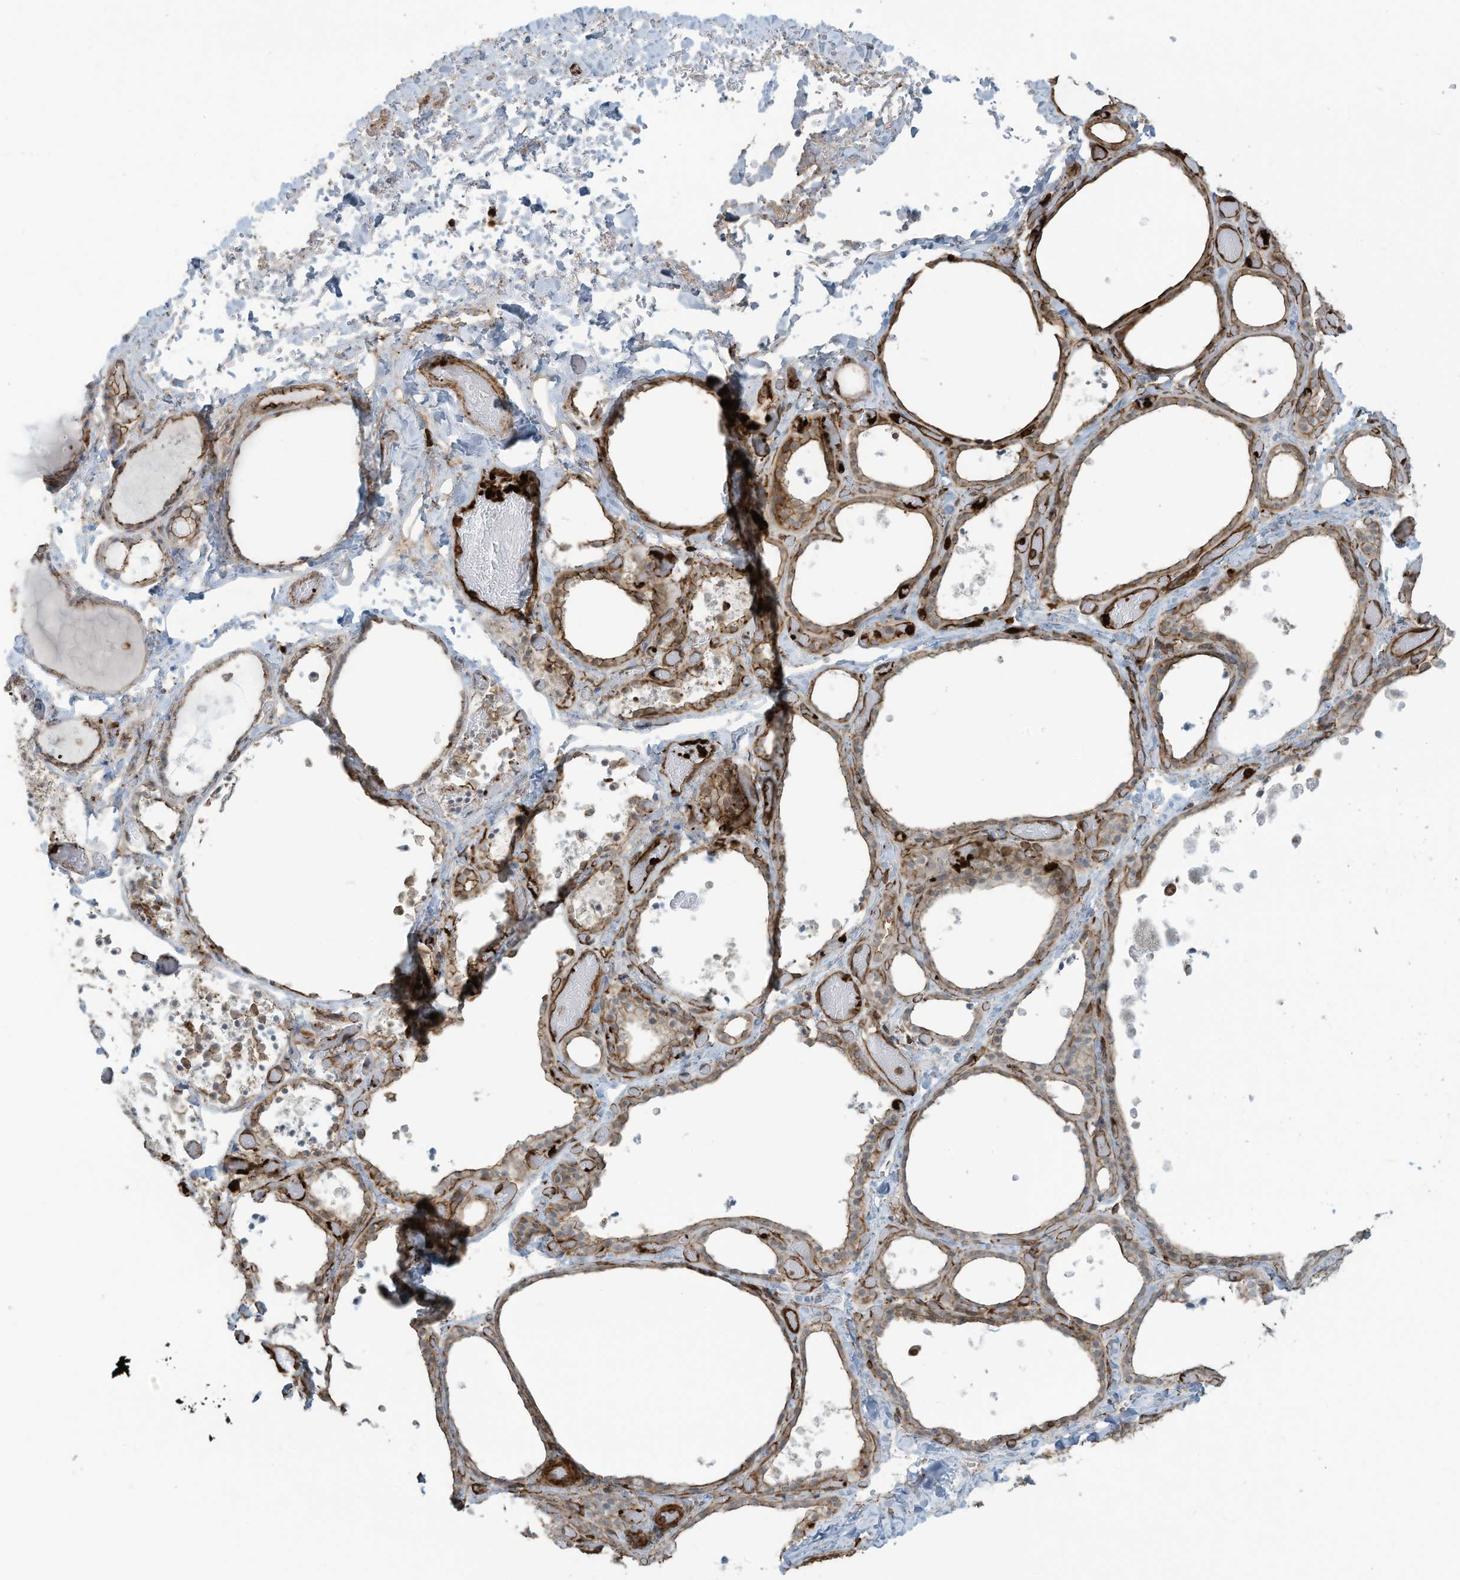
{"staining": {"intensity": "weak", "quantity": "25%-75%", "location": "cytoplasmic/membranous"}, "tissue": "thyroid gland", "cell_type": "Glandular cells", "image_type": "normal", "snomed": [{"axis": "morphology", "description": "Normal tissue, NOS"}, {"axis": "topography", "description": "Thyroid gland"}], "caption": "DAB (3,3'-diaminobenzidine) immunohistochemical staining of benign thyroid gland shows weak cytoplasmic/membranous protein expression in about 25%-75% of glandular cells.", "gene": "SLC9A2", "patient": {"sex": "female", "age": 44}}